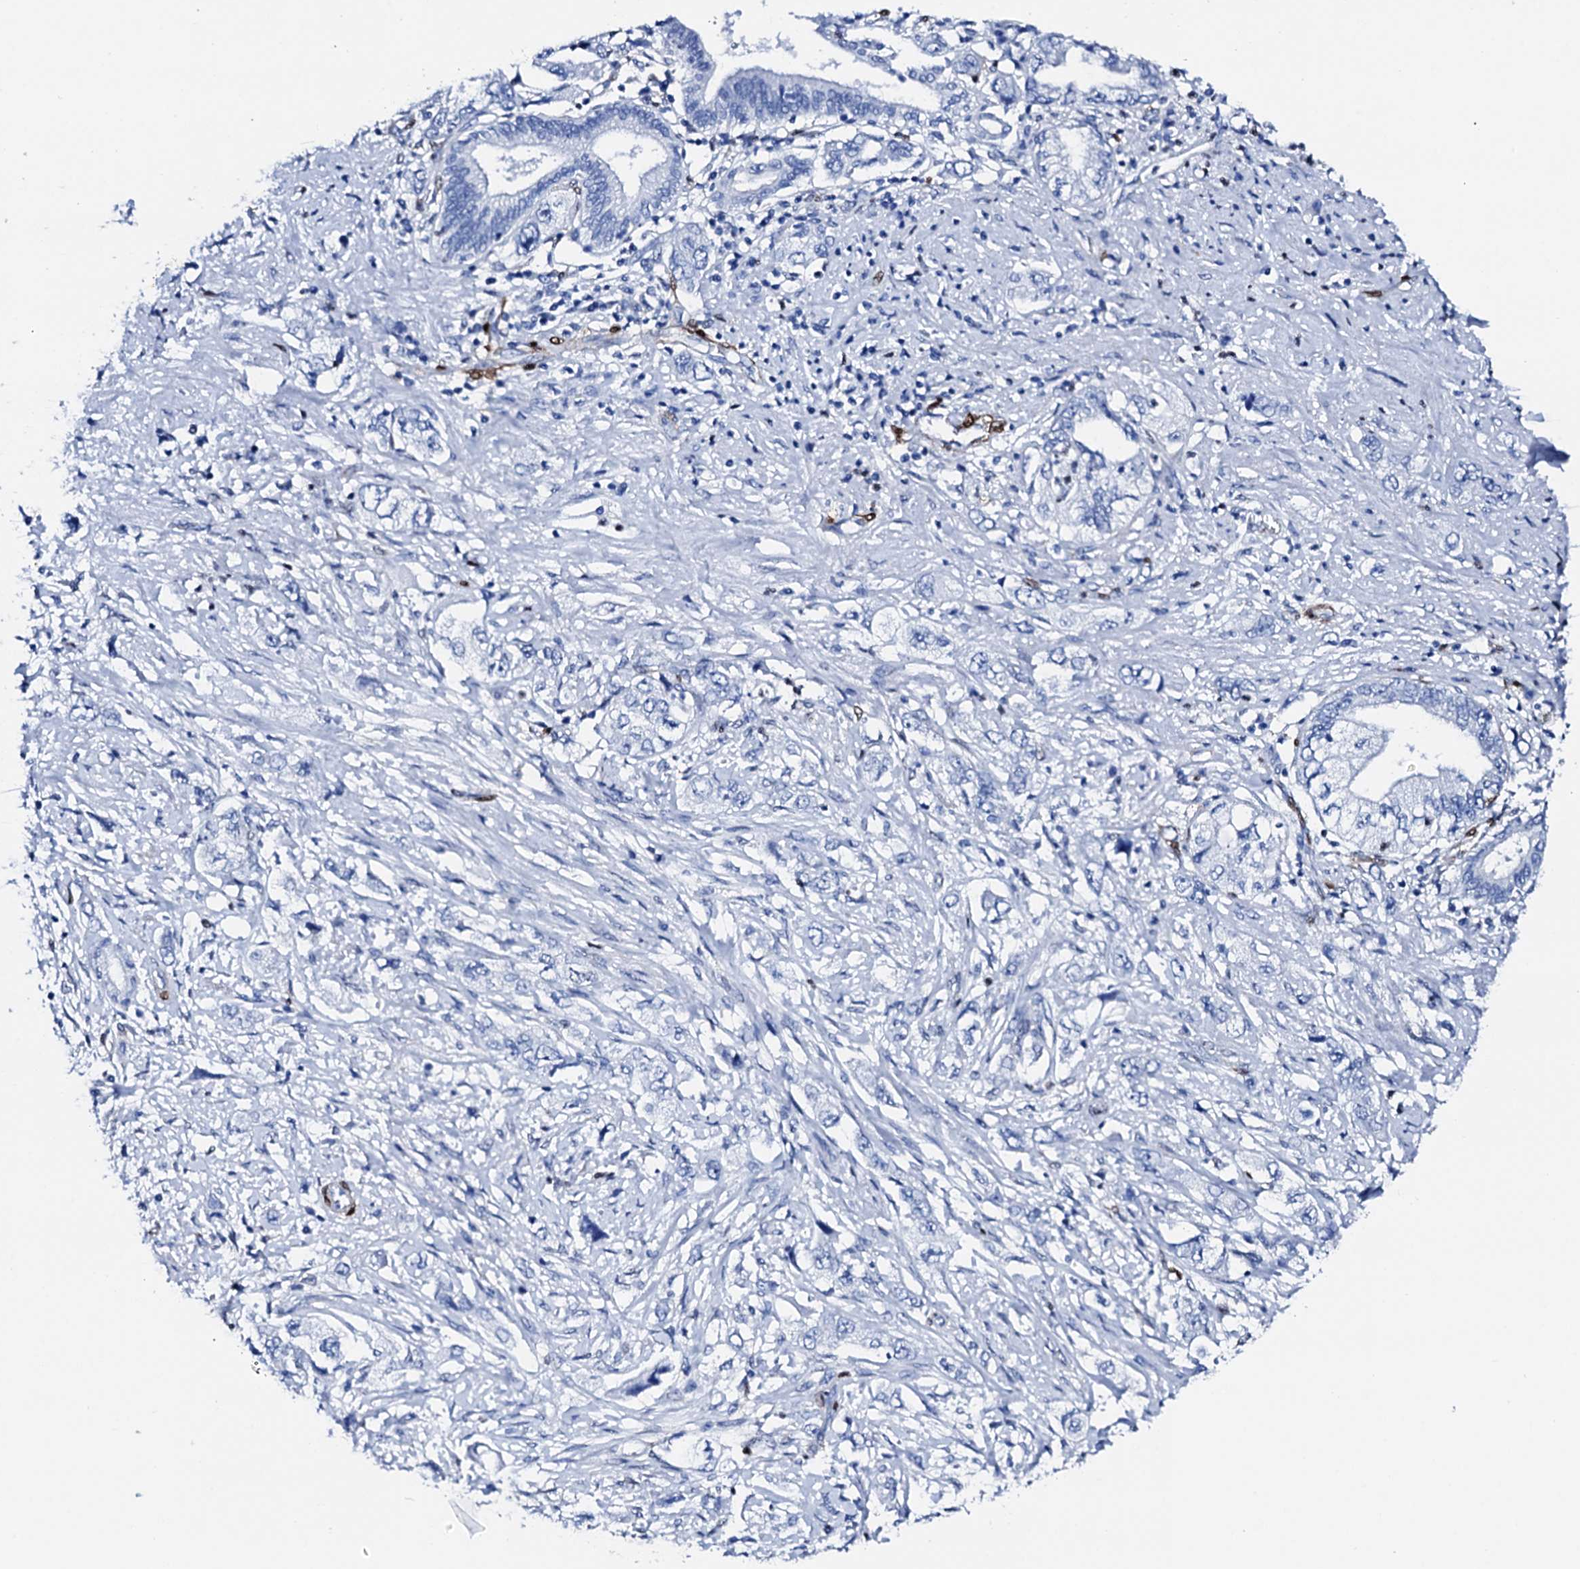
{"staining": {"intensity": "negative", "quantity": "none", "location": "none"}, "tissue": "pancreatic cancer", "cell_type": "Tumor cells", "image_type": "cancer", "snomed": [{"axis": "morphology", "description": "Adenocarcinoma, NOS"}, {"axis": "topography", "description": "Pancreas"}], "caption": "Tumor cells show no significant protein staining in pancreatic cancer (adenocarcinoma). (Immunohistochemistry (ihc), brightfield microscopy, high magnification).", "gene": "NRIP2", "patient": {"sex": "female", "age": 73}}